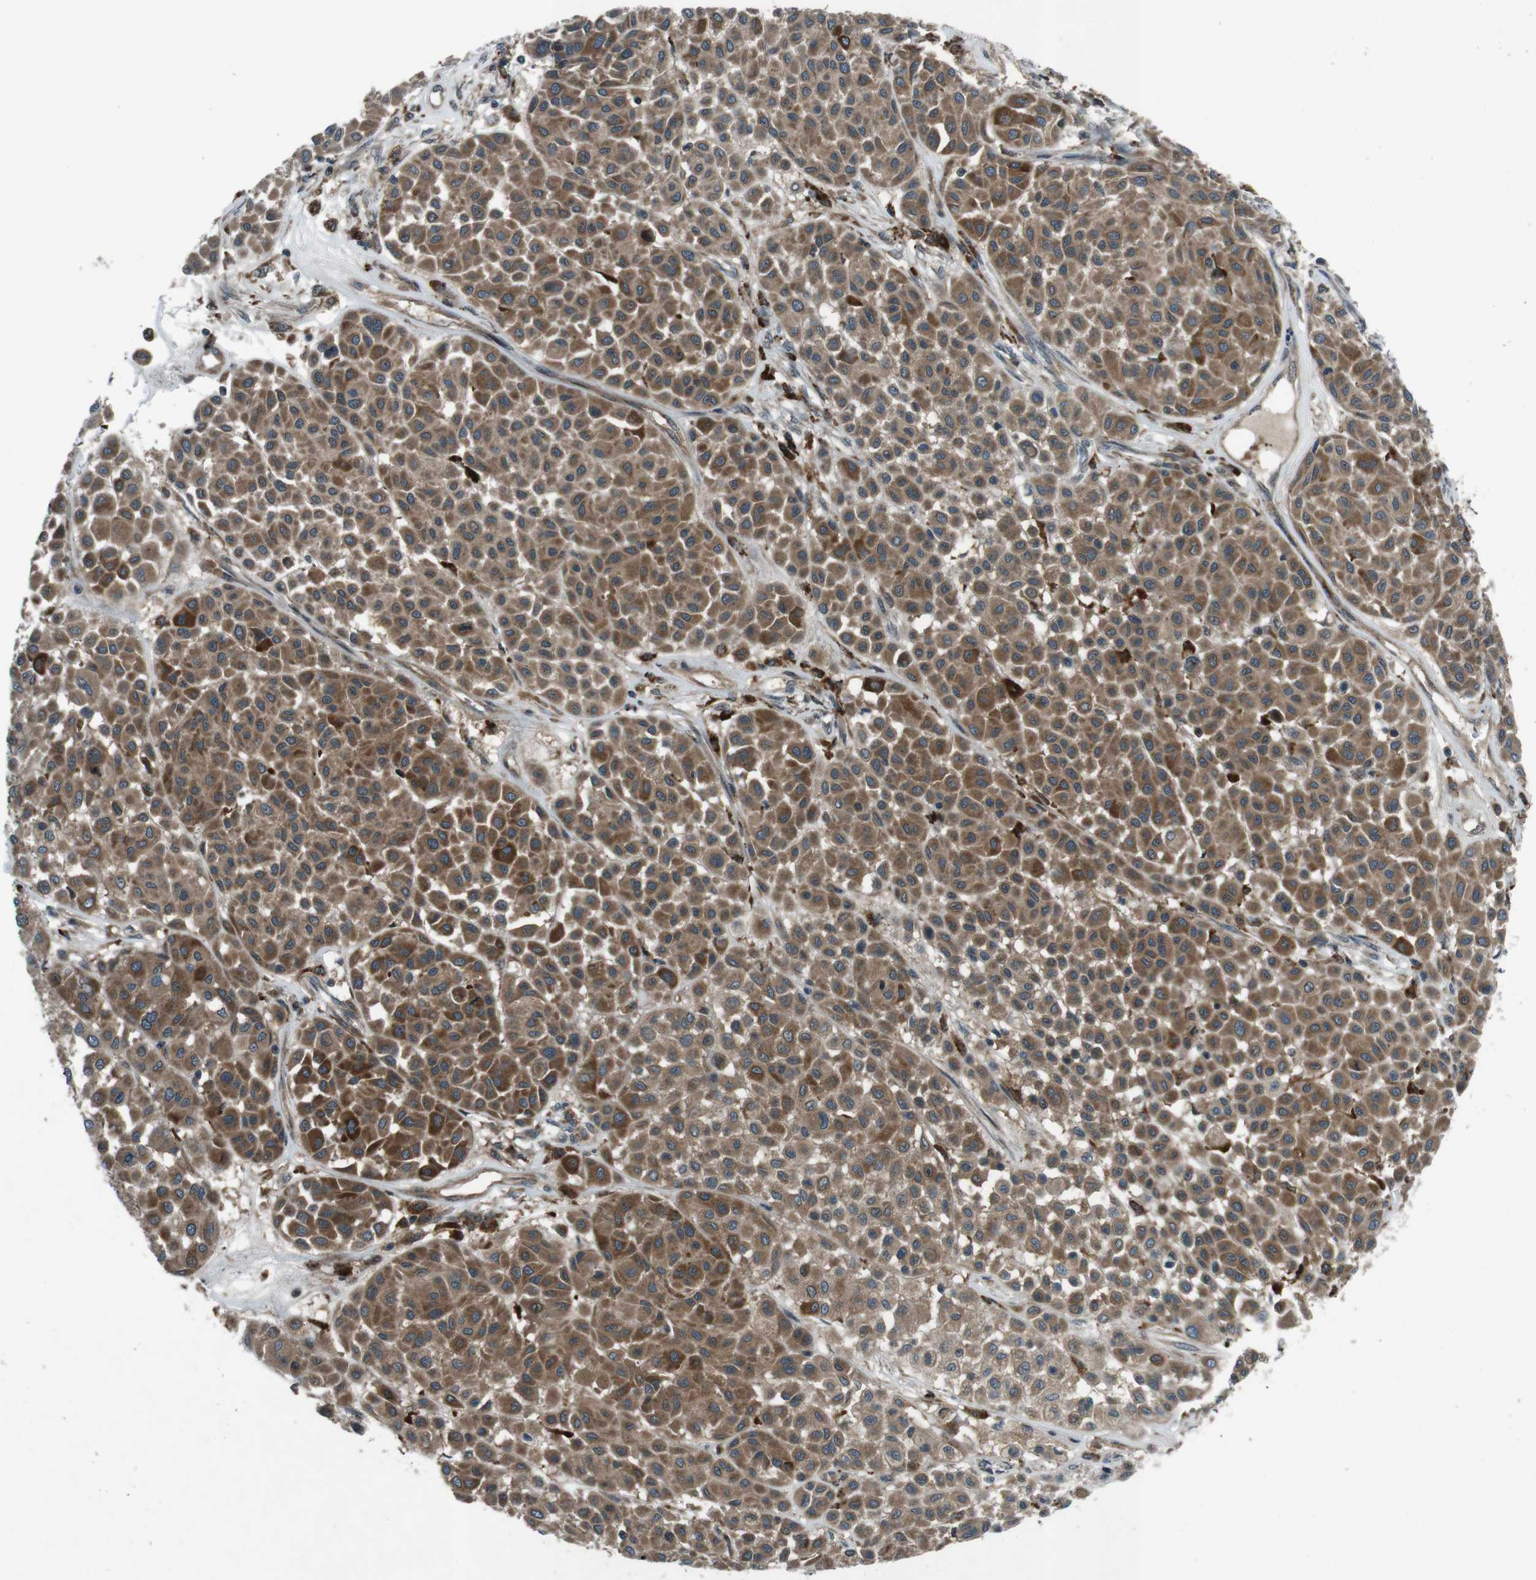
{"staining": {"intensity": "moderate", "quantity": ">75%", "location": "cytoplasmic/membranous"}, "tissue": "melanoma", "cell_type": "Tumor cells", "image_type": "cancer", "snomed": [{"axis": "morphology", "description": "Malignant melanoma, Metastatic site"}, {"axis": "topography", "description": "Soft tissue"}], "caption": "About >75% of tumor cells in human malignant melanoma (metastatic site) display moderate cytoplasmic/membranous protein expression as visualized by brown immunohistochemical staining.", "gene": "SLC27A4", "patient": {"sex": "male", "age": 41}}